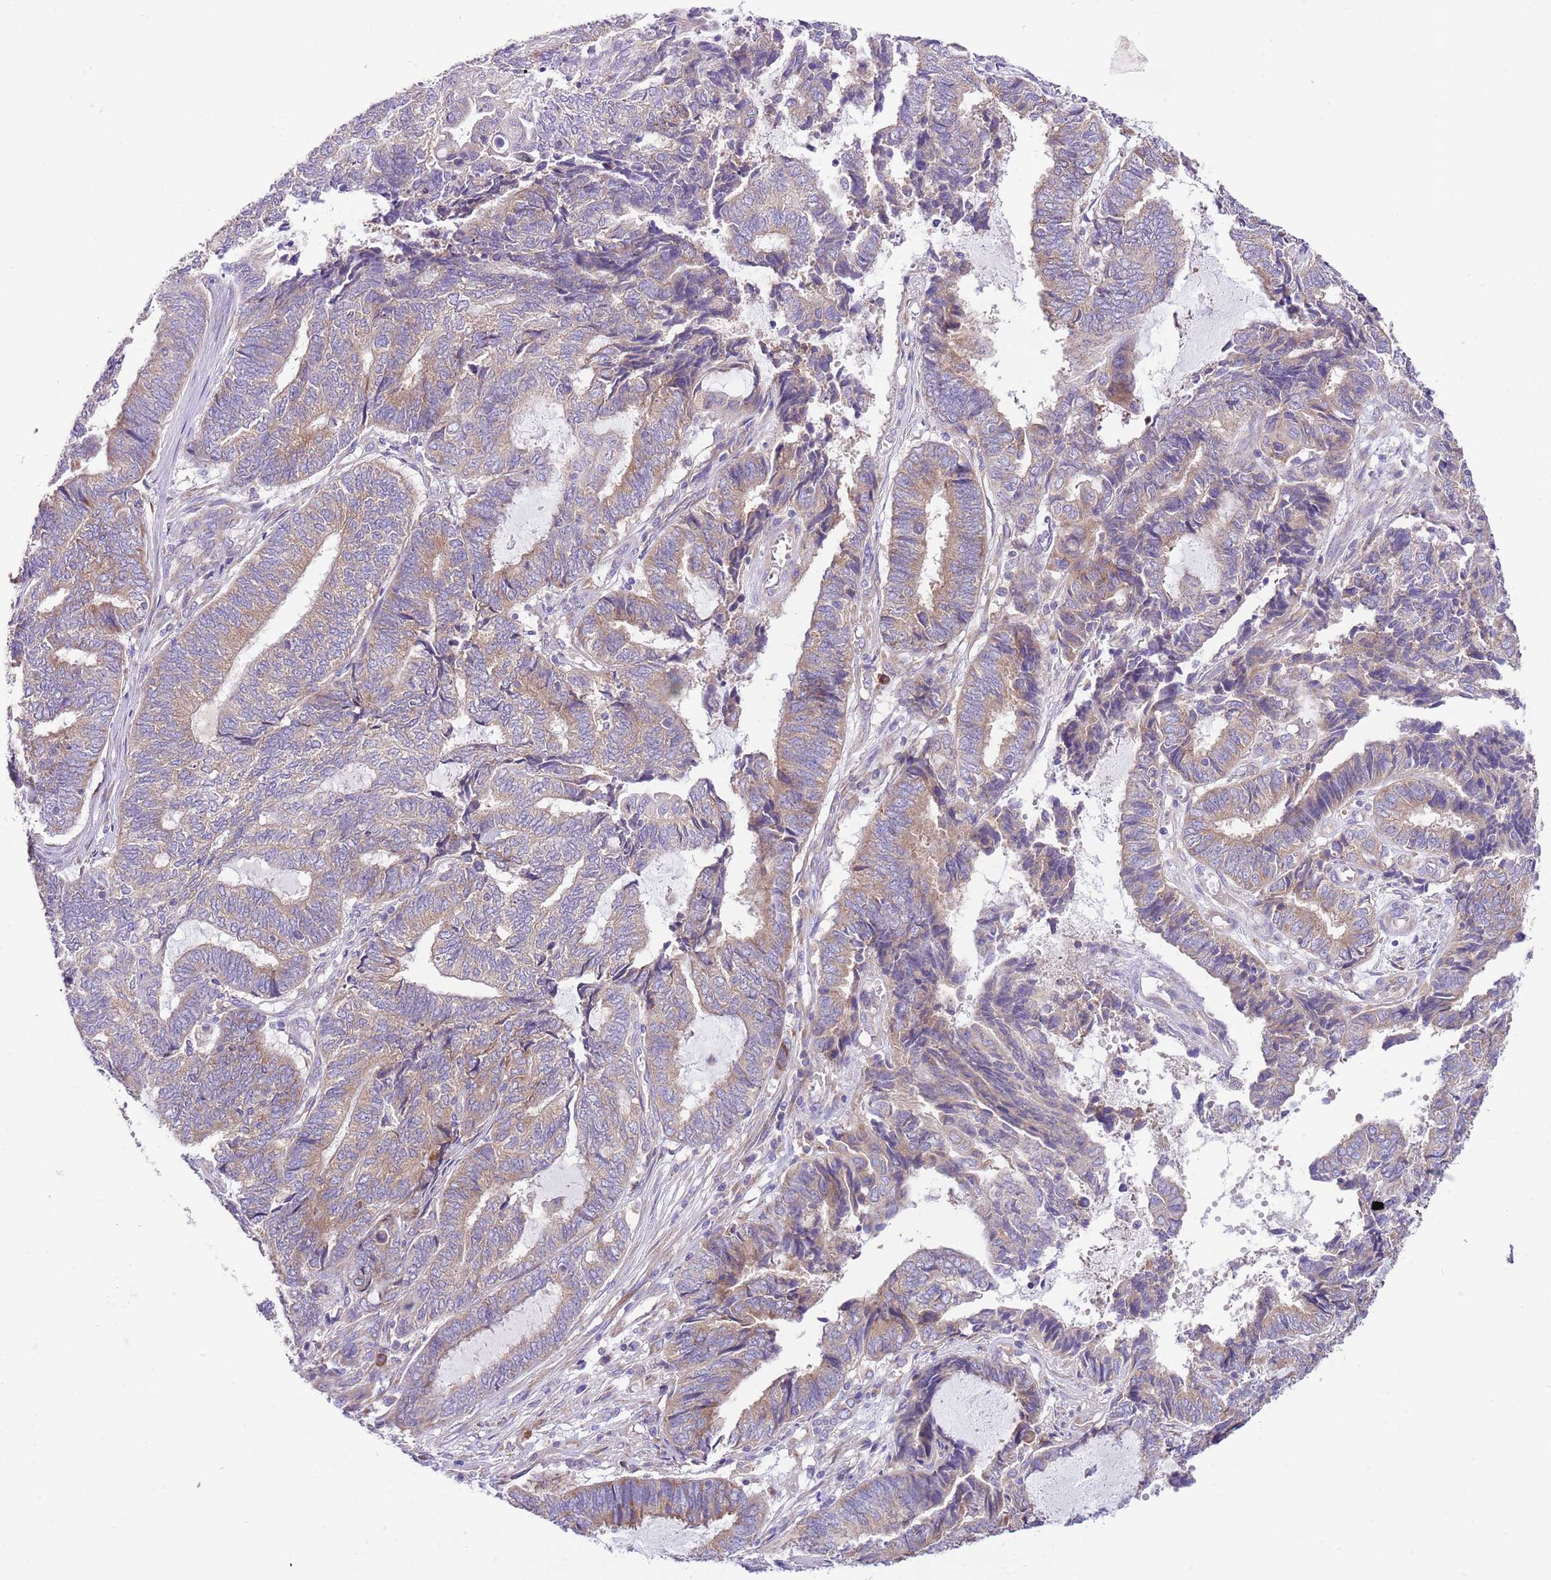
{"staining": {"intensity": "moderate", "quantity": ">75%", "location": "cytoplasmic/membranous"}, "tissue": "endometrial cancer", "cell_type": "Tumor cells", "image_type": "cancer", "snomed": [{"axis": "morphology", "description": "Adenocarcinoma, NOS"}, {"axis": "topography", "description": "Uterus"}, {"axis": "topography", "description": "Endometrium"}], "caption": "Endometrial cancer (adenocarcinoma) tissue exhibits moderate cytoplasmic/membranous expression in about >75% of tumor cells, visualized by immunohistochemistry.", "gene": "RPS10", "patient": {"sex": "female", "age": 70}}